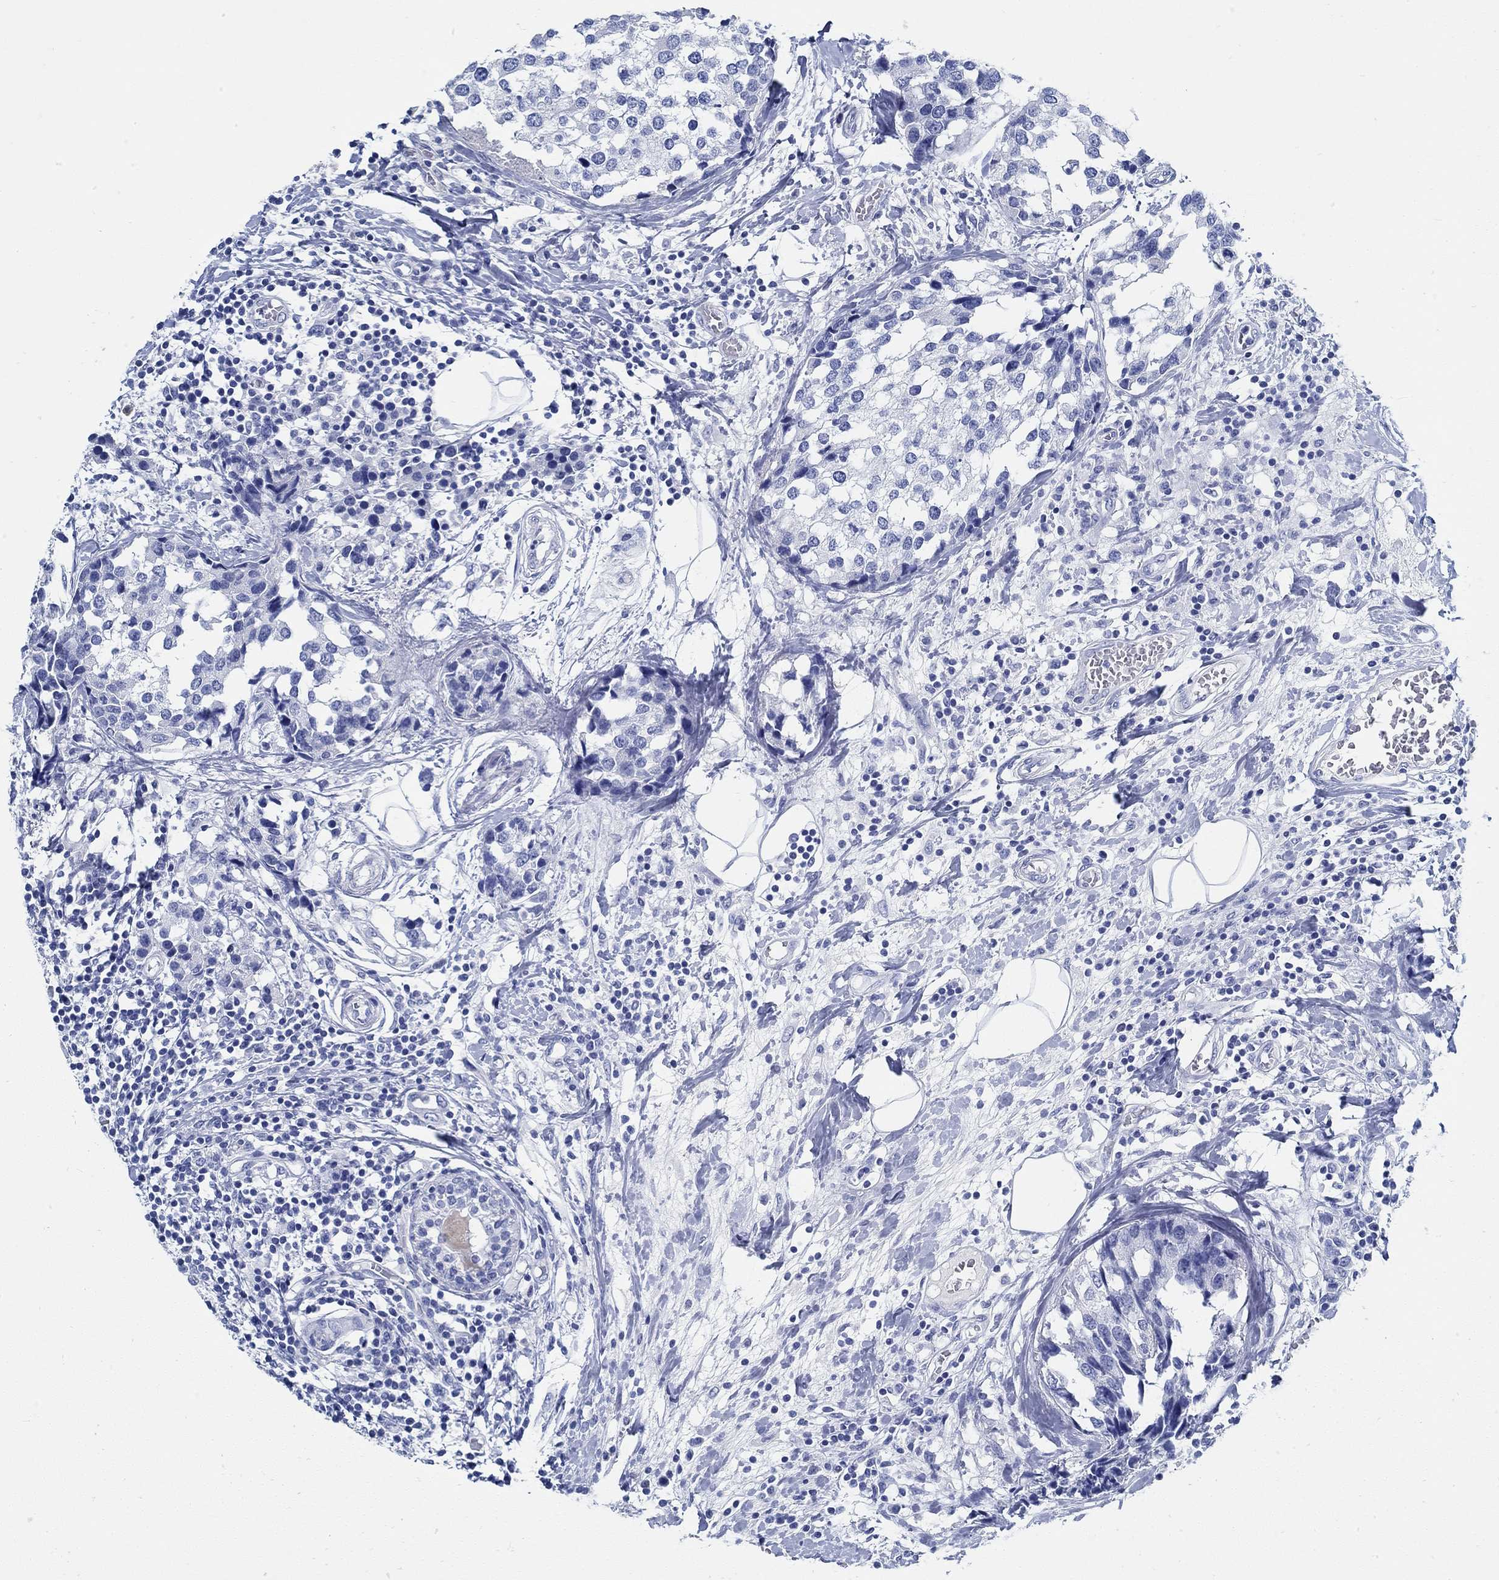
{"staining": {"intensity": "negative", "quantity": "none", "location": "none"}, "tissue": "breast cancer", "cell_type": "Tumor cells", "image_type": "cancer", "snomed": [{"axis": "morphology", "description": "Lobular carcinoma"}, {"axis": "topography", "description": "Breast"}], "caption": "Tumor cells show no significant expression in lobular carcinoma (breast).", "gene": "SLC45A1", "patient": {"sex": "female", "age": 59}}